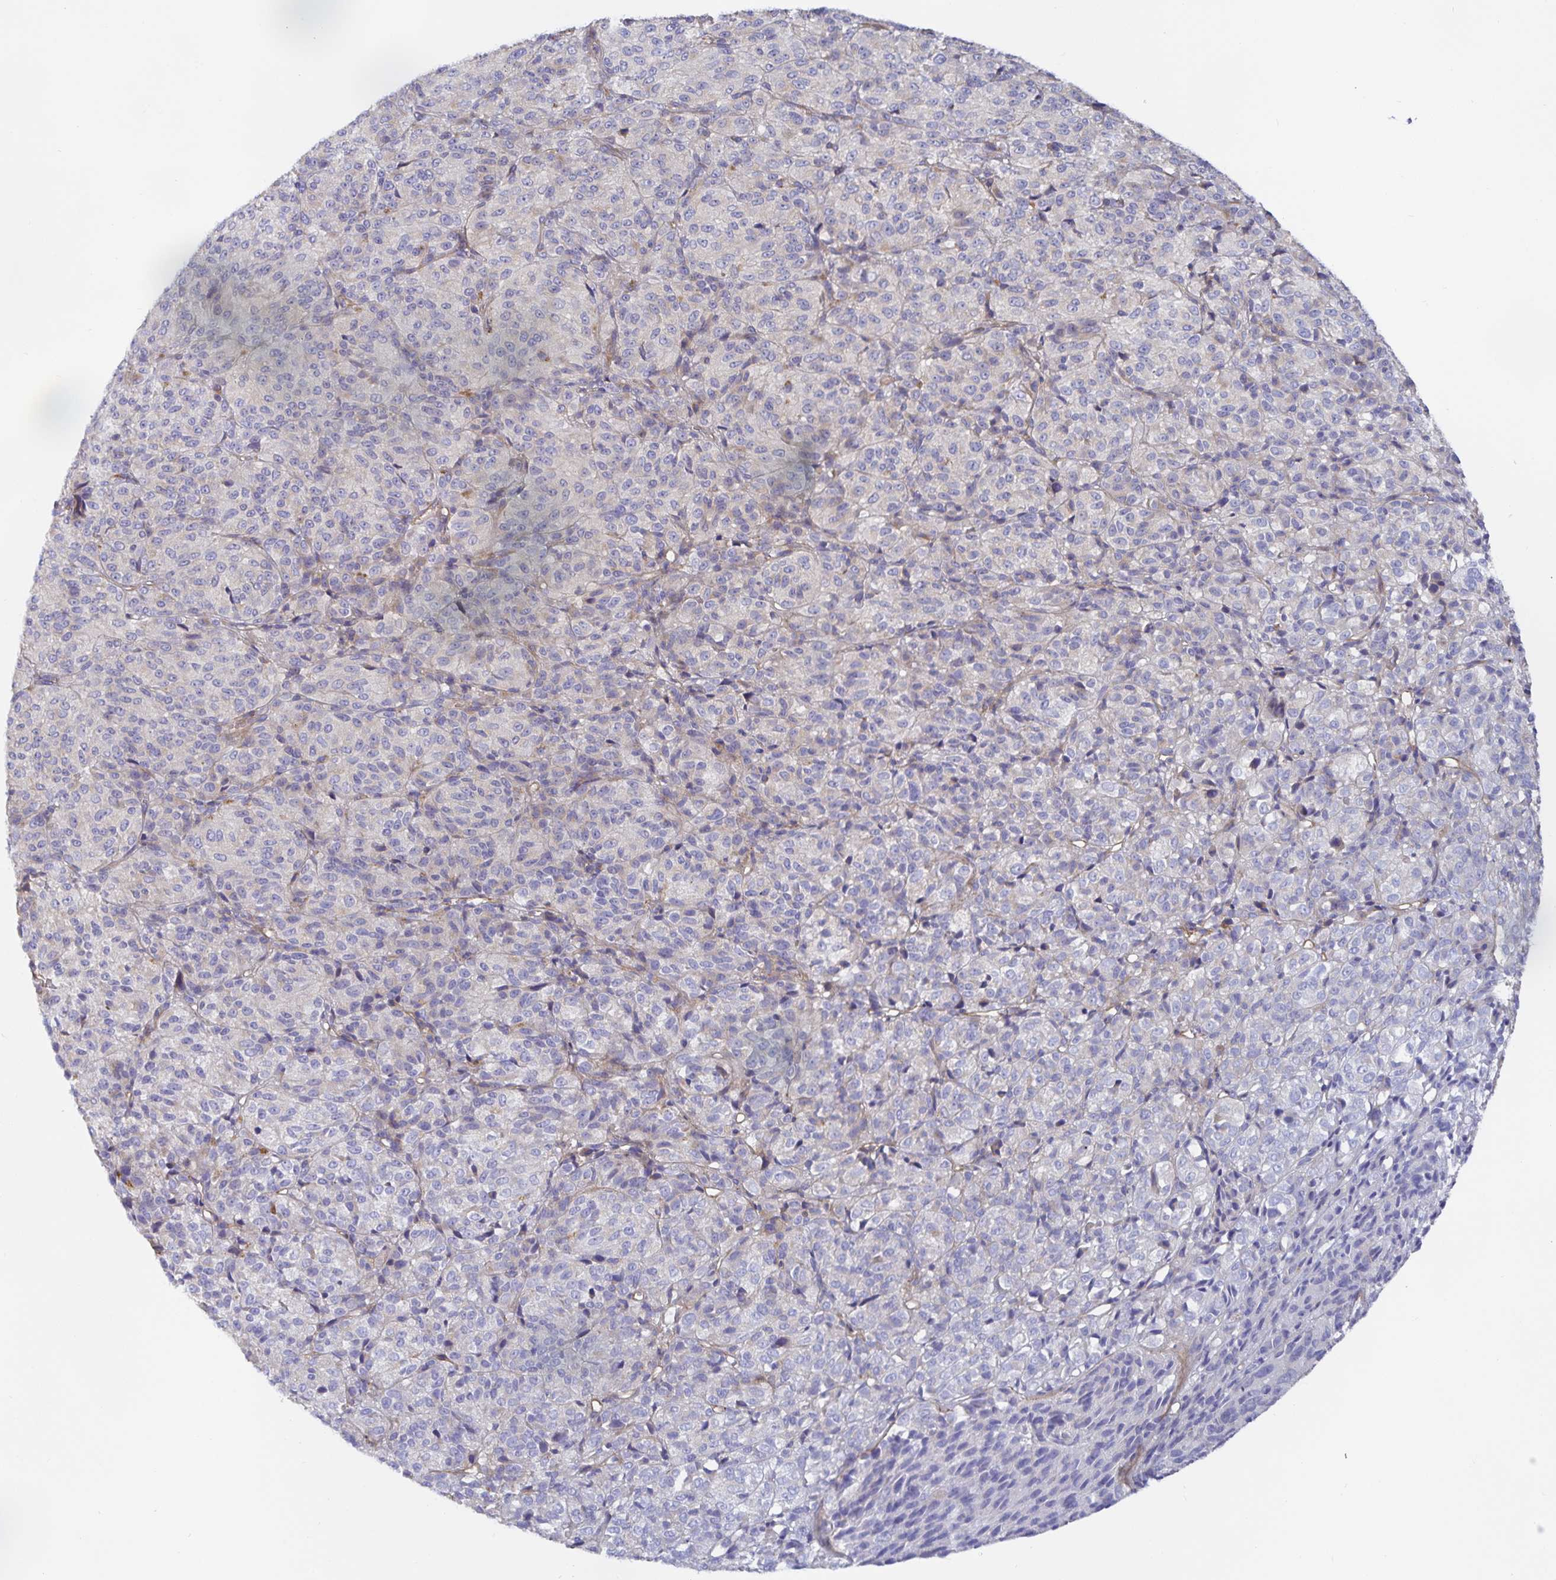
{"staining": {"intensity": "negative", "quantity": "none", "location": "none"}, "tissue": "melanoma", "cell_type": "Tumor cells", "image_type": "cancer", "snomed": [{"axis": "morphology", "description": "Malignant melanoma, Metastatic site"}, {"axis": "topography", "description": "Brain"}], "caption": "DAB immunohistochemical staining of melanoma demonstrates no significant expression in tumor cells.", "gene": "METTL22", "patient": {"sex": "female", "age": 56}}